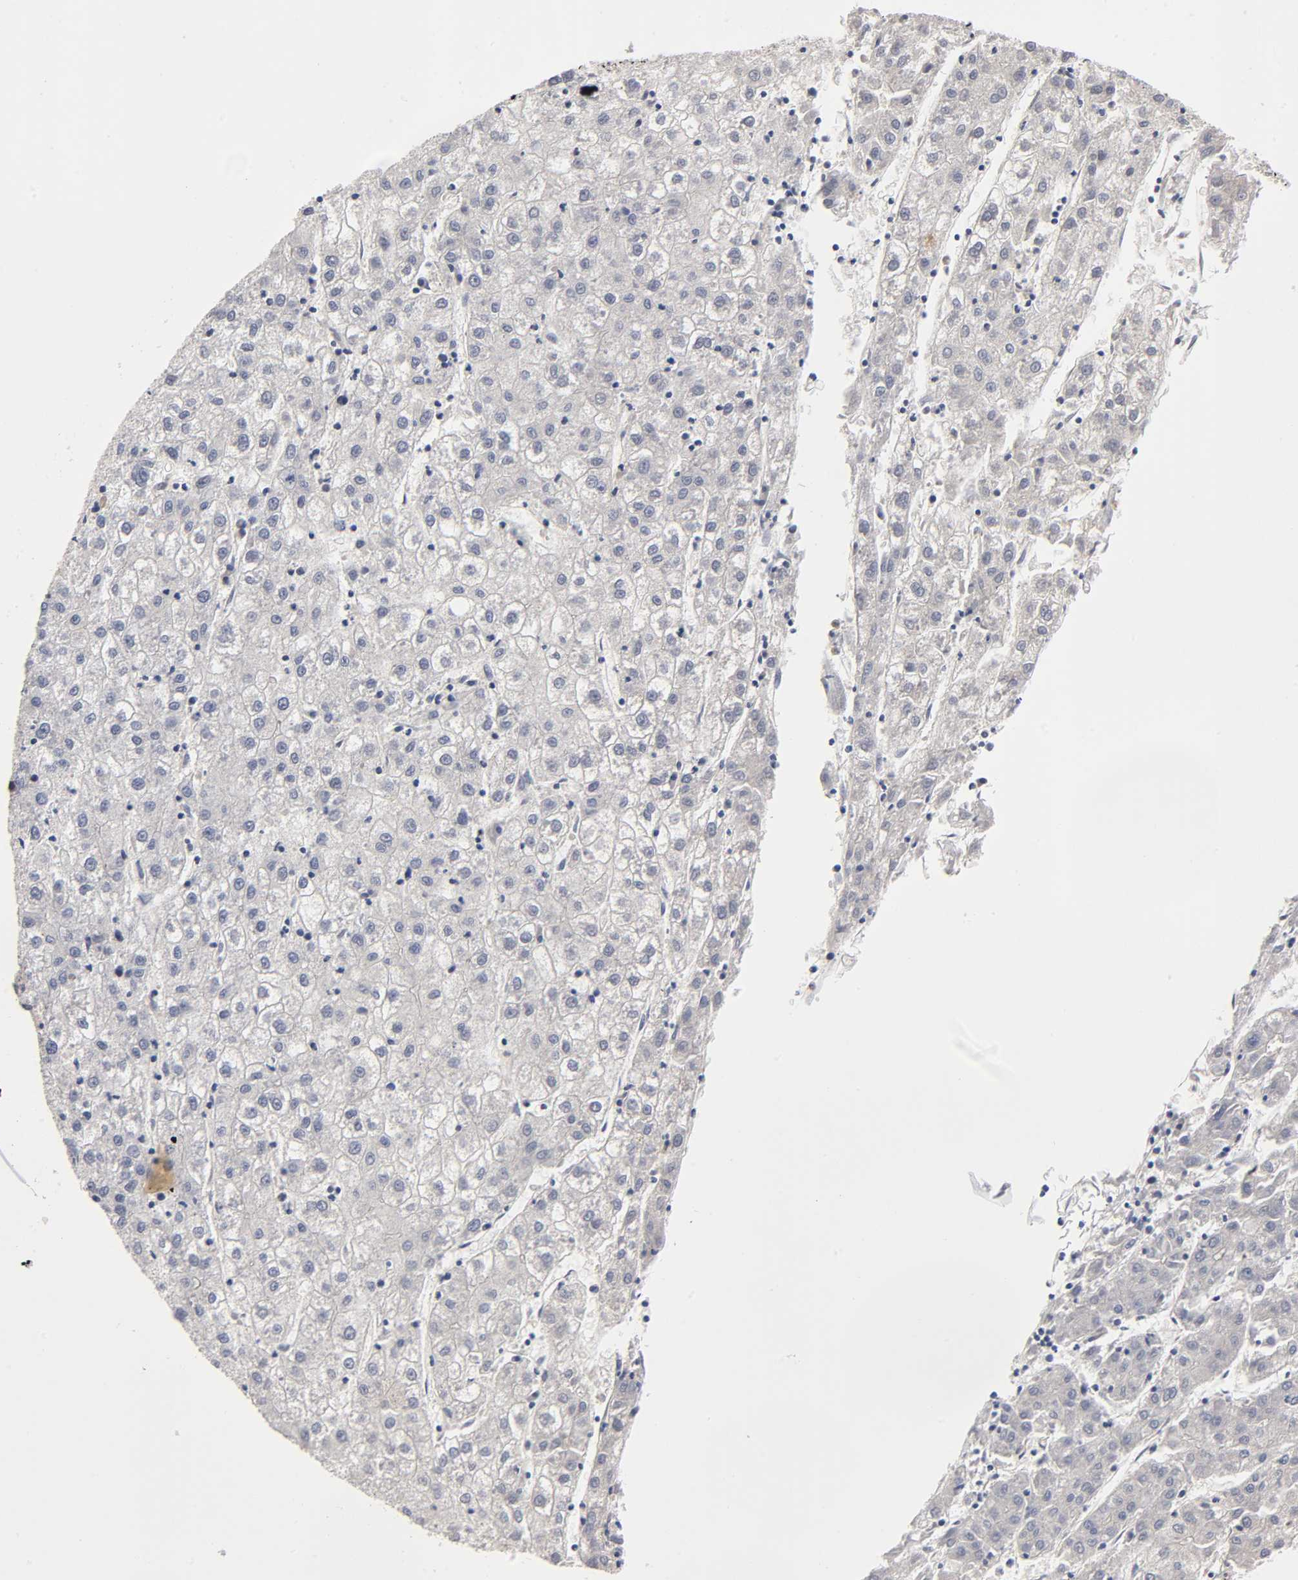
{"staining": {"intensity": "negative", "quantity": "none", "location": "none"}, "tissue": "liver cancer", "cell_type": "Tumor cells", "image_type": "cancer", "snomed": [{"axis": "morphology", "description": "Carcinoma, Hepatocellular, NOS"}, {"axis": "topography", "description": "Liver"}], "caption": "Tumor cells are negative for brown protein staining in hepatocellular carcinoma (liver).", "gene": "EP300", "patient": {"sex": "male", "age": 72}}